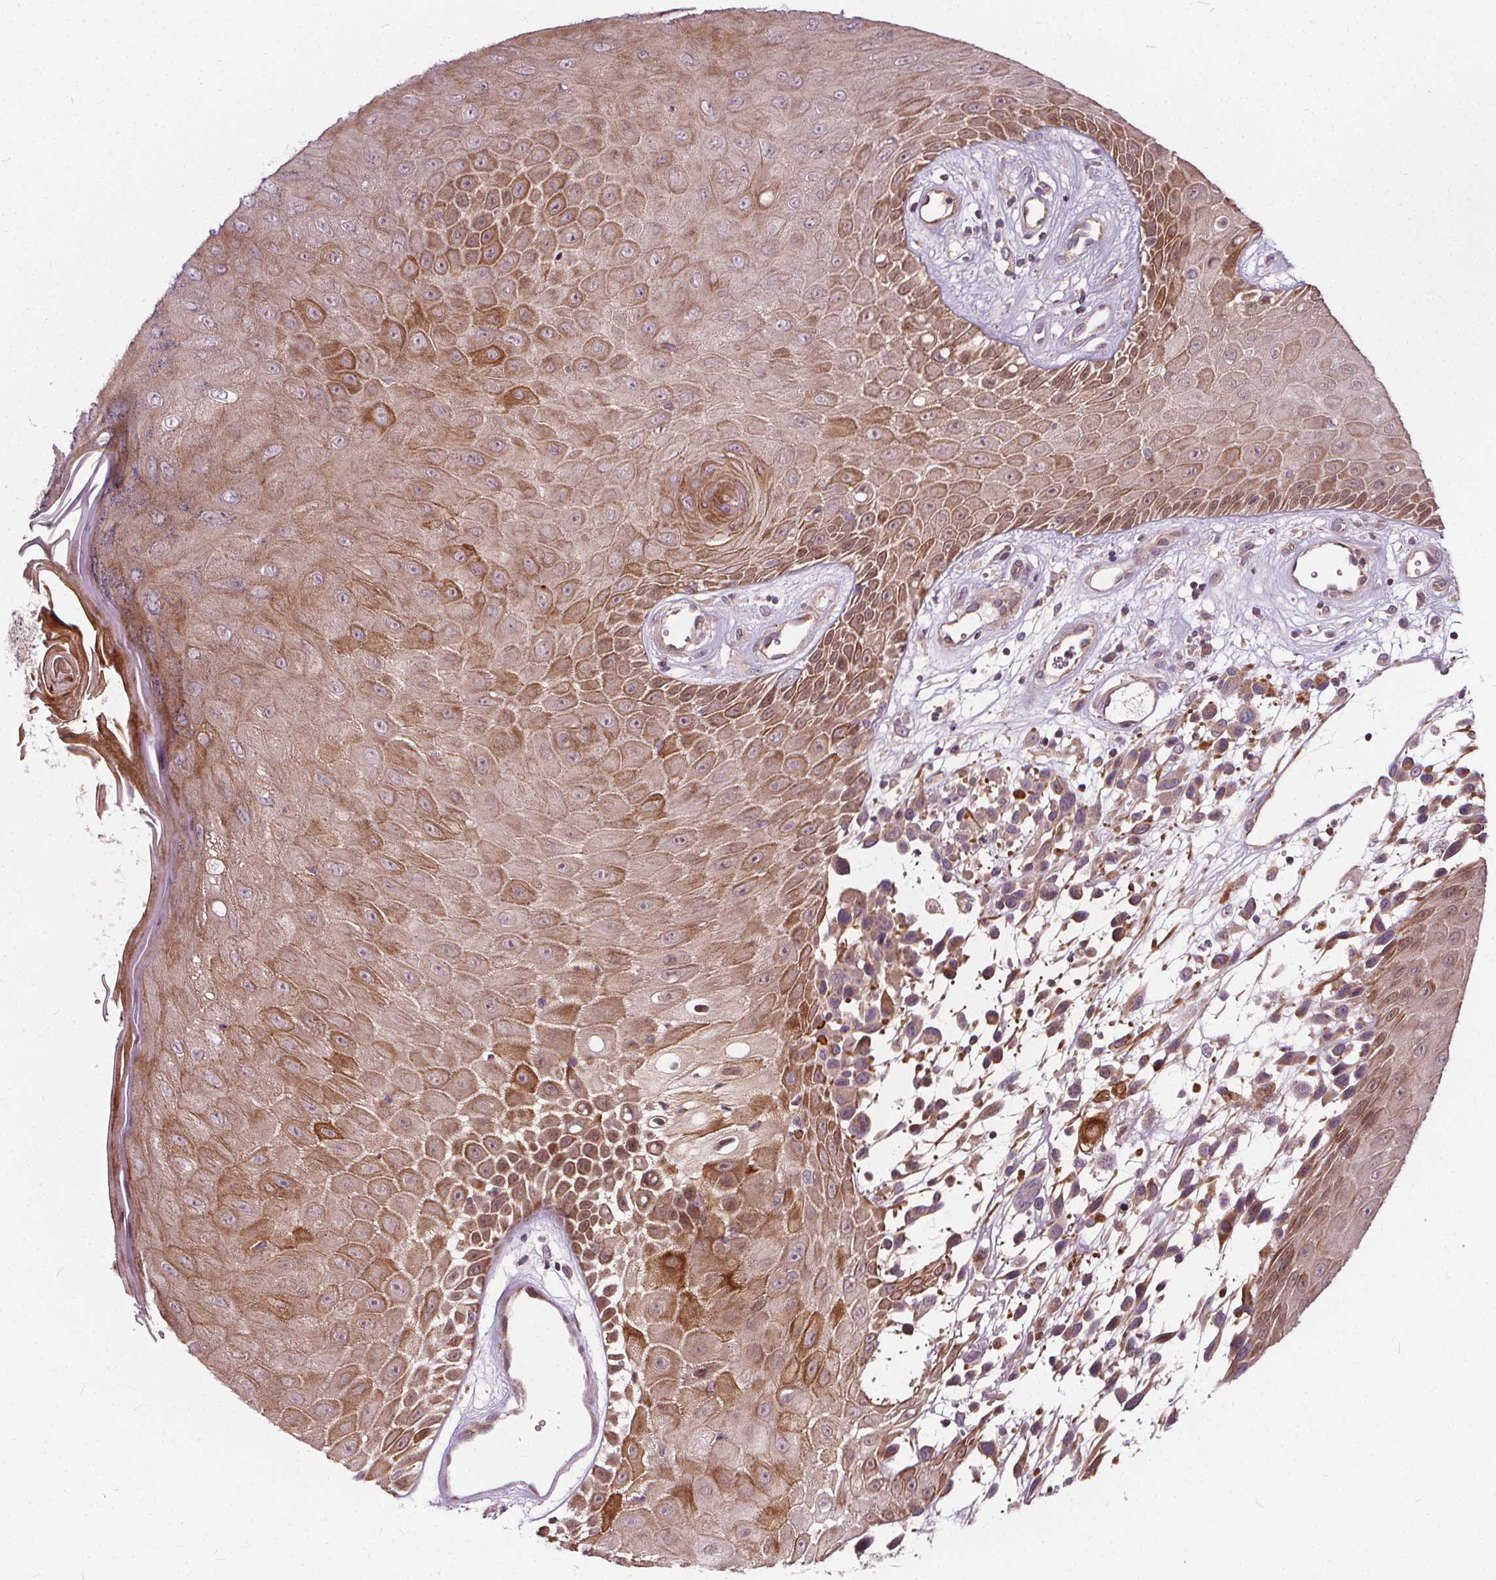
{"staining": {"intensity": "moderate", "quantity": ">75%", "location": "cytoplasmic/membranous"}, "tissue": "melanoma", "cell_type": "Tumor cells", "image_type": "cancer", "snomed": [{"axis": "morphology", "description": "Malignant melanoma, NOS"}, {"axis": "topography", "description": "Skin"}], "caption": "Protein expression analysis of human malignant melanoma reveals moderate cytoplasmic/membranous staining in approximately >75% of tumor cells.", "gene": "INPP5E", "patient": {"sex": "male", "age": 68}}